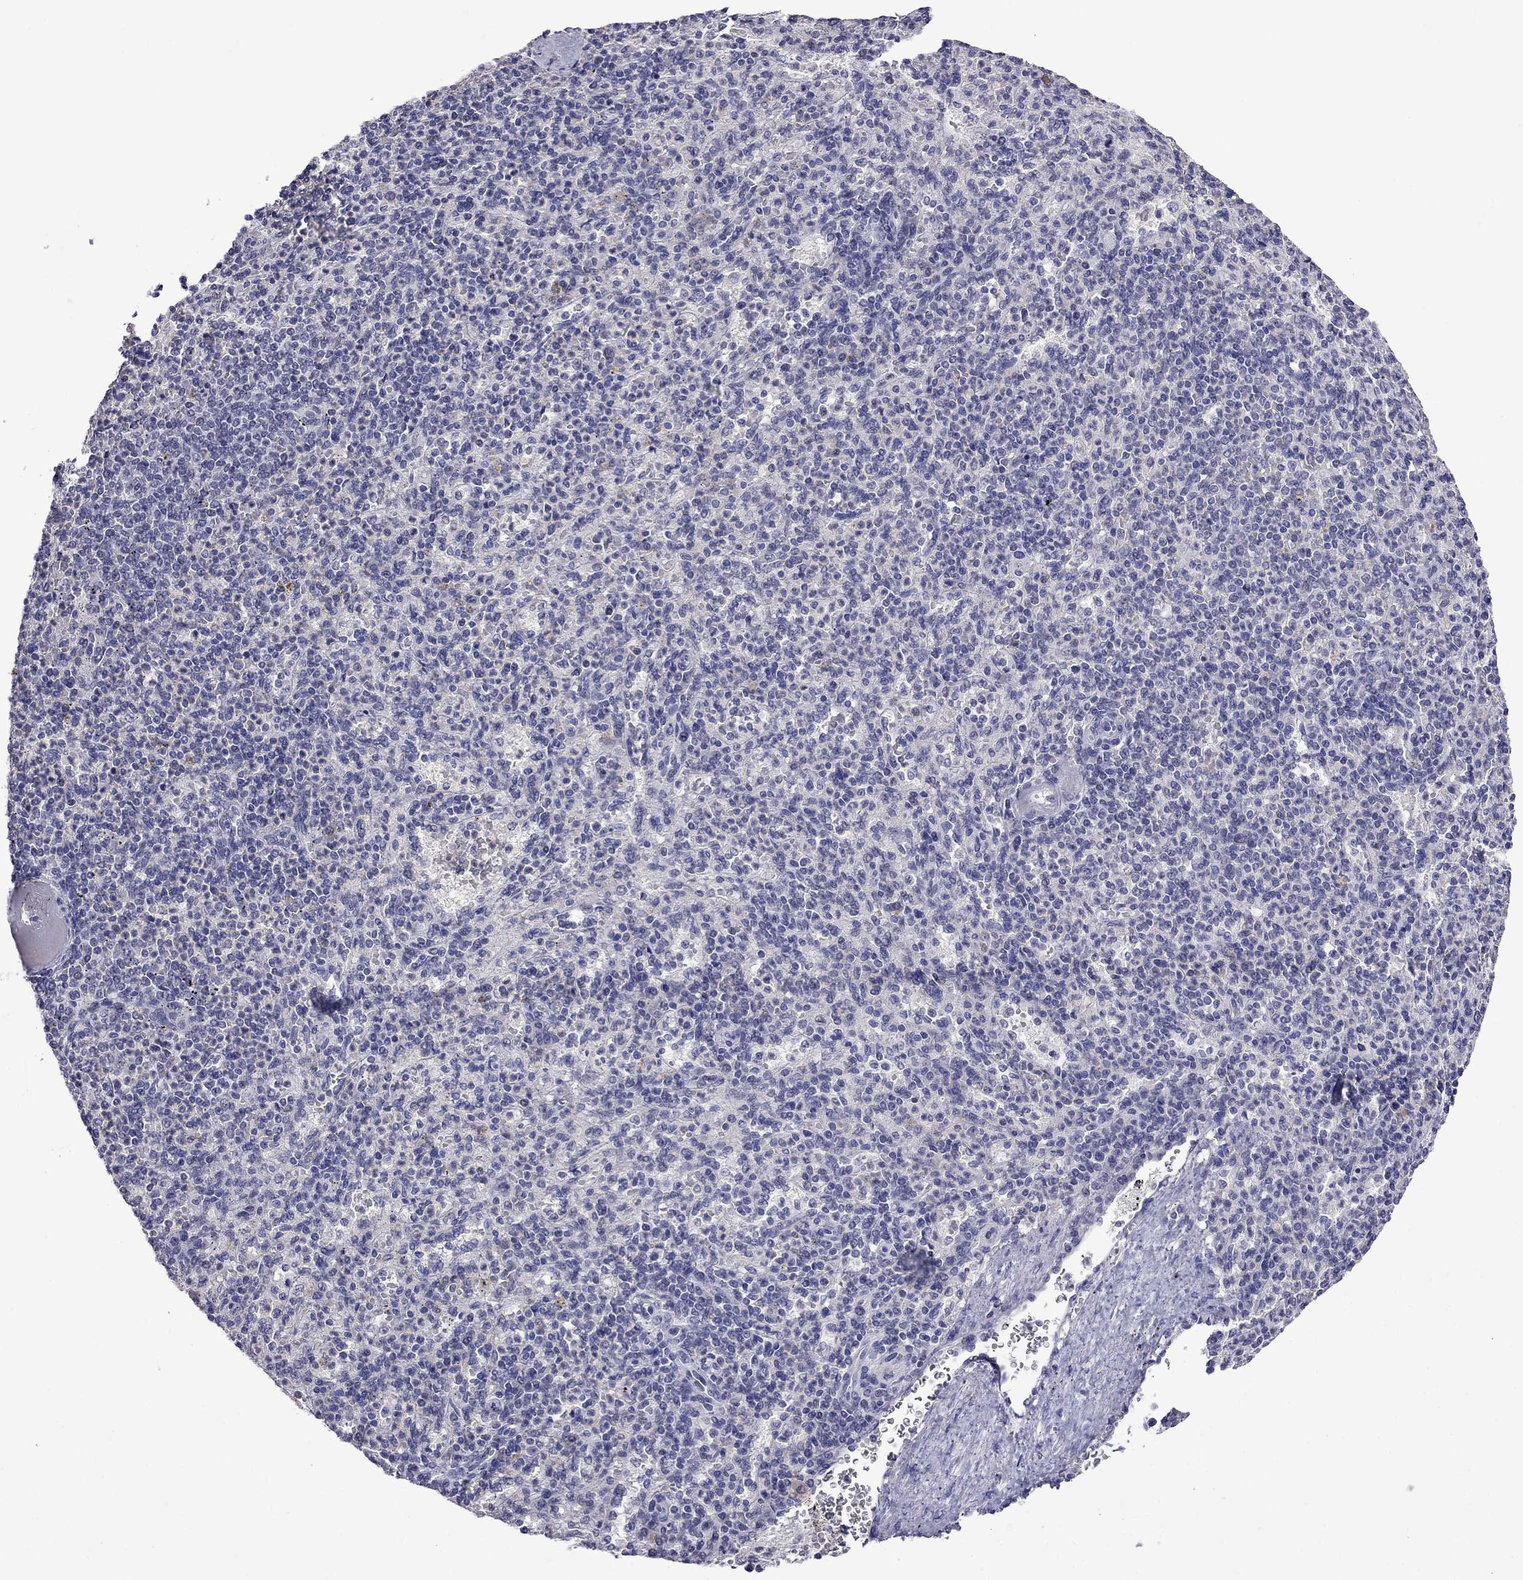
{"staining": {"intensity": "negative", "quantity": "none", "location": "none"}, "tissue": "spleen", "cell_type": "Cells in red pulp", "image_type": "normal", "snomed": [{"axis": "morphology", "description": "Normal tissue, NOS"}, {"axis": "topography", "description": "Spleen"}], "caption": "Protein analysis of benign spleen exhibits no significant staining in cells in red pulp.", "gene": "STAR", "patient": {"sex": "female", "age": 74}}